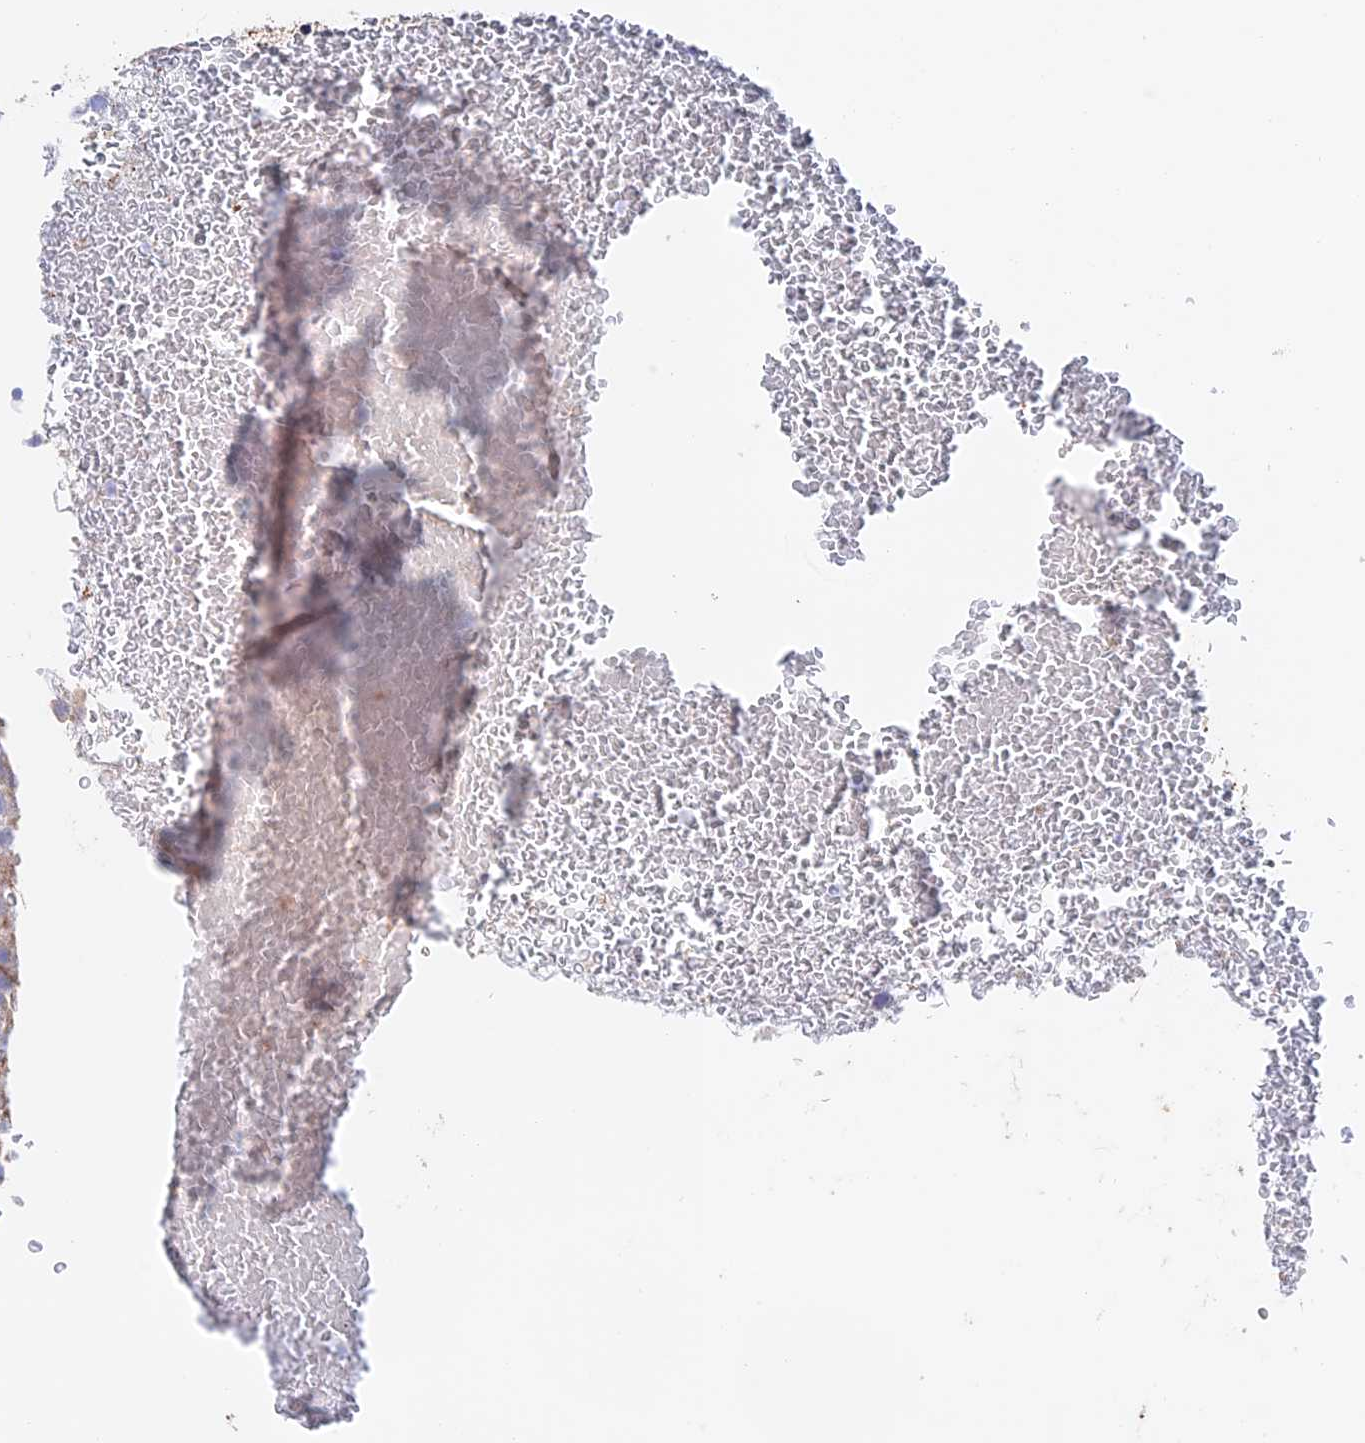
{"staining": {"intensity": "negative", "quantity": "none", "location": "none"}, "tissue": "urothelial cancer", "cell_type": "Tumor cells", "image_type": "cancer", "snomed": [{"axis": "morphology", "description": "Urothelial carcinoma, Low grade"}, {"axis": "topography", "description": "Urinary bladder"}], "caption": "The image displays no staining of tumor cells in urothelial cancer. The staining is performed using DAB (3,3'-diaminobenzidine) brown chromogen with nuclei counter-stained in using hematoxylin.", "gene": "HPF1", "patient": {"sex": "male", "age": 78}}